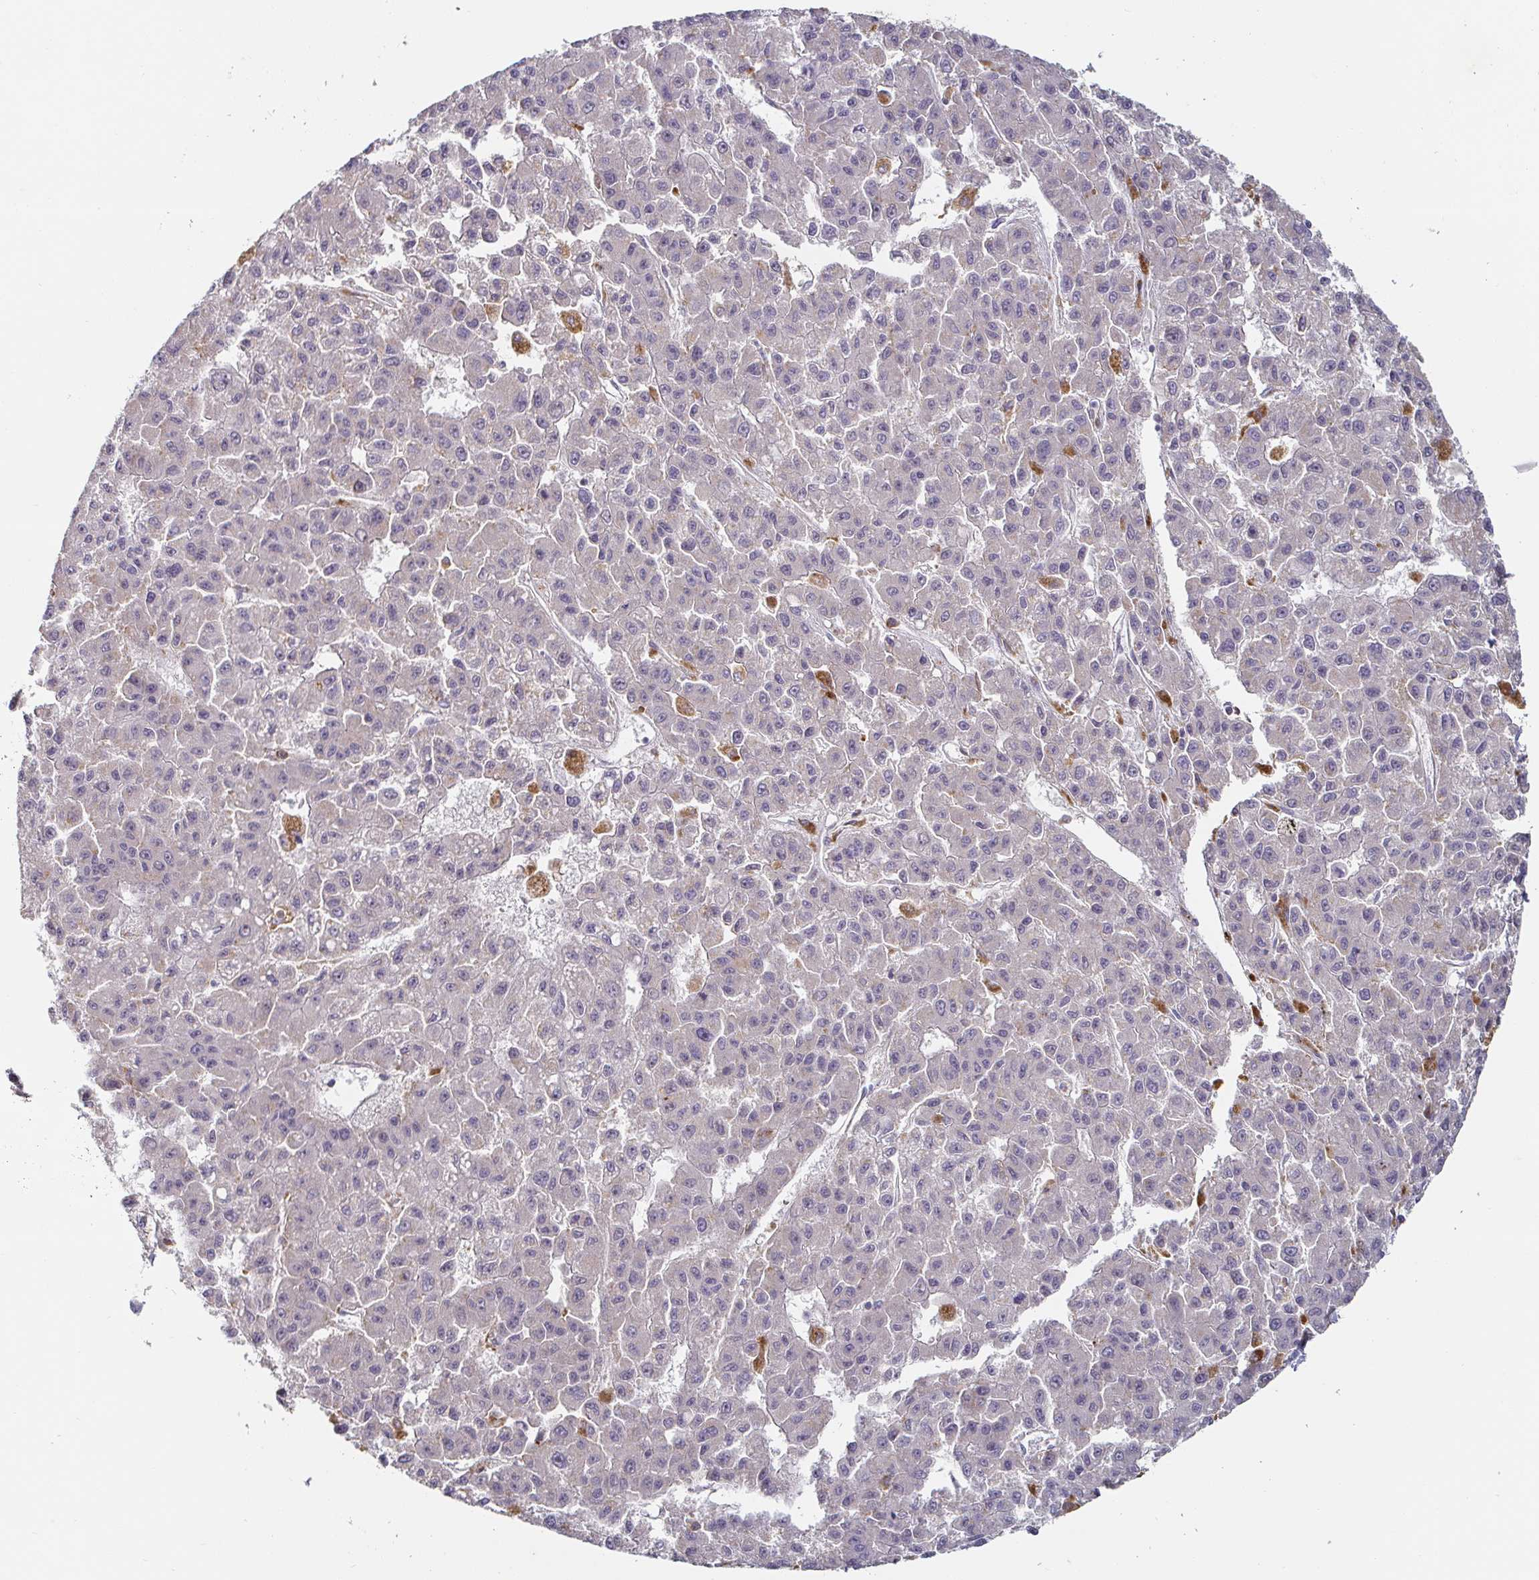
{"staining": {"intensity": "negative", "quantity": "none", "location": "none"}, "tissue": "liver cancer", "cell_type": "Tumor cells", "image_type": "cancer", "snomed": [{"axis": "morphology", "description": "Carcinoma, Hepatocellular, NOS"}, {"axis": "topography", "description": "Liver"}], "caption": "Liver cancer (hepatocellular carcinoma) stained for a protein using IHC demonstrates no positivity tumor cells.", "gene": "CDH18", "patient": {"sex": "male", "age": 70}}